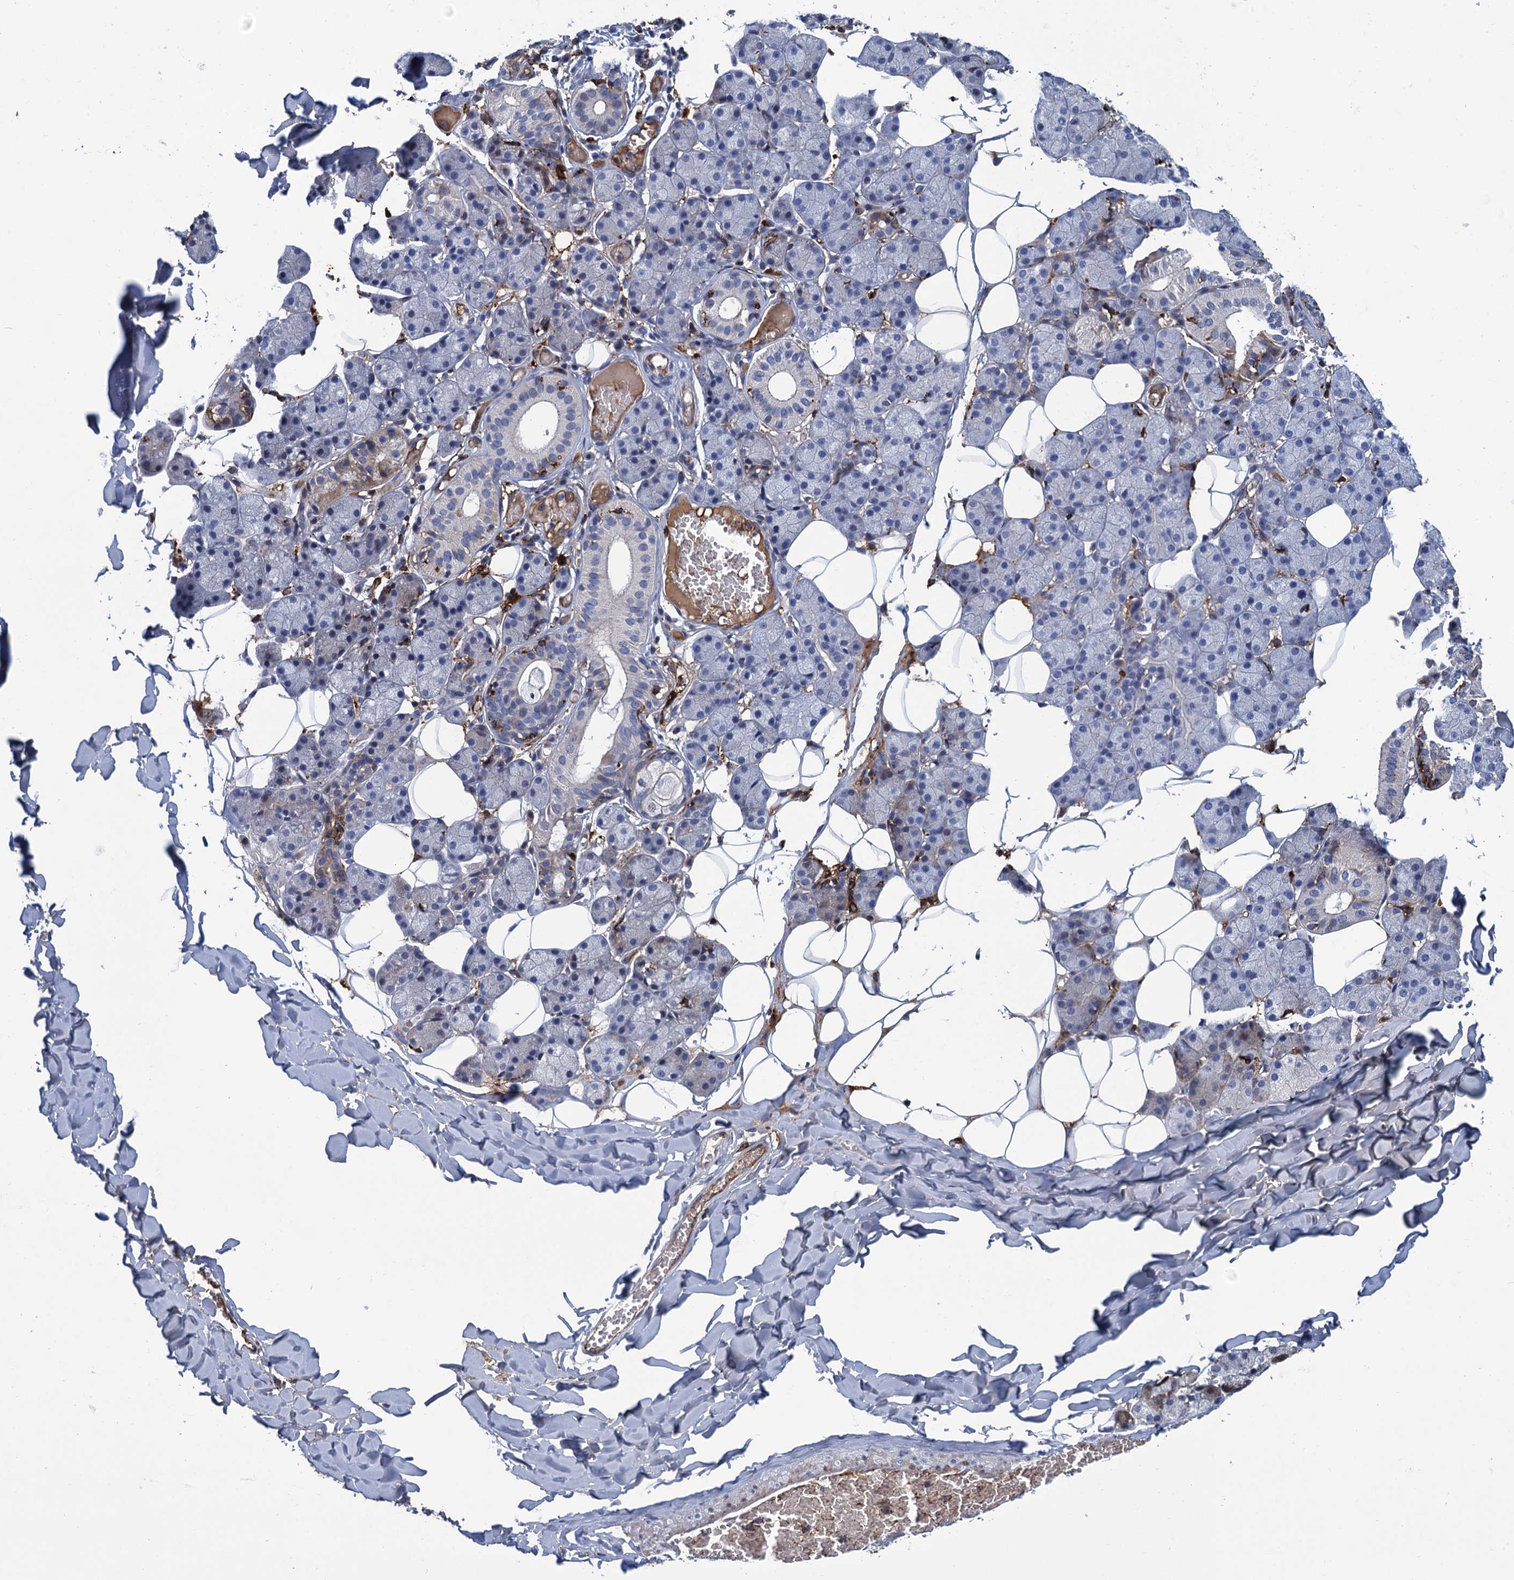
{"staining": {"intensity": "negative", "quantity": "none", "location": "none"}, "tissue": "salivary gland", "cell_type": "Glandular cells", "image_type": "normal", "snomed": [{"axis": "morphology", "description": "Normal tissue, NOS"}, {"axis": "topography", "description": "Salivary gland"}], "caption": "This is a histopathology image of IHC staining of normal salivary gland, which shows no staining in glandular cells.", "gene": "DNHD1", "patient": {"sex": "female", "age": 33}}